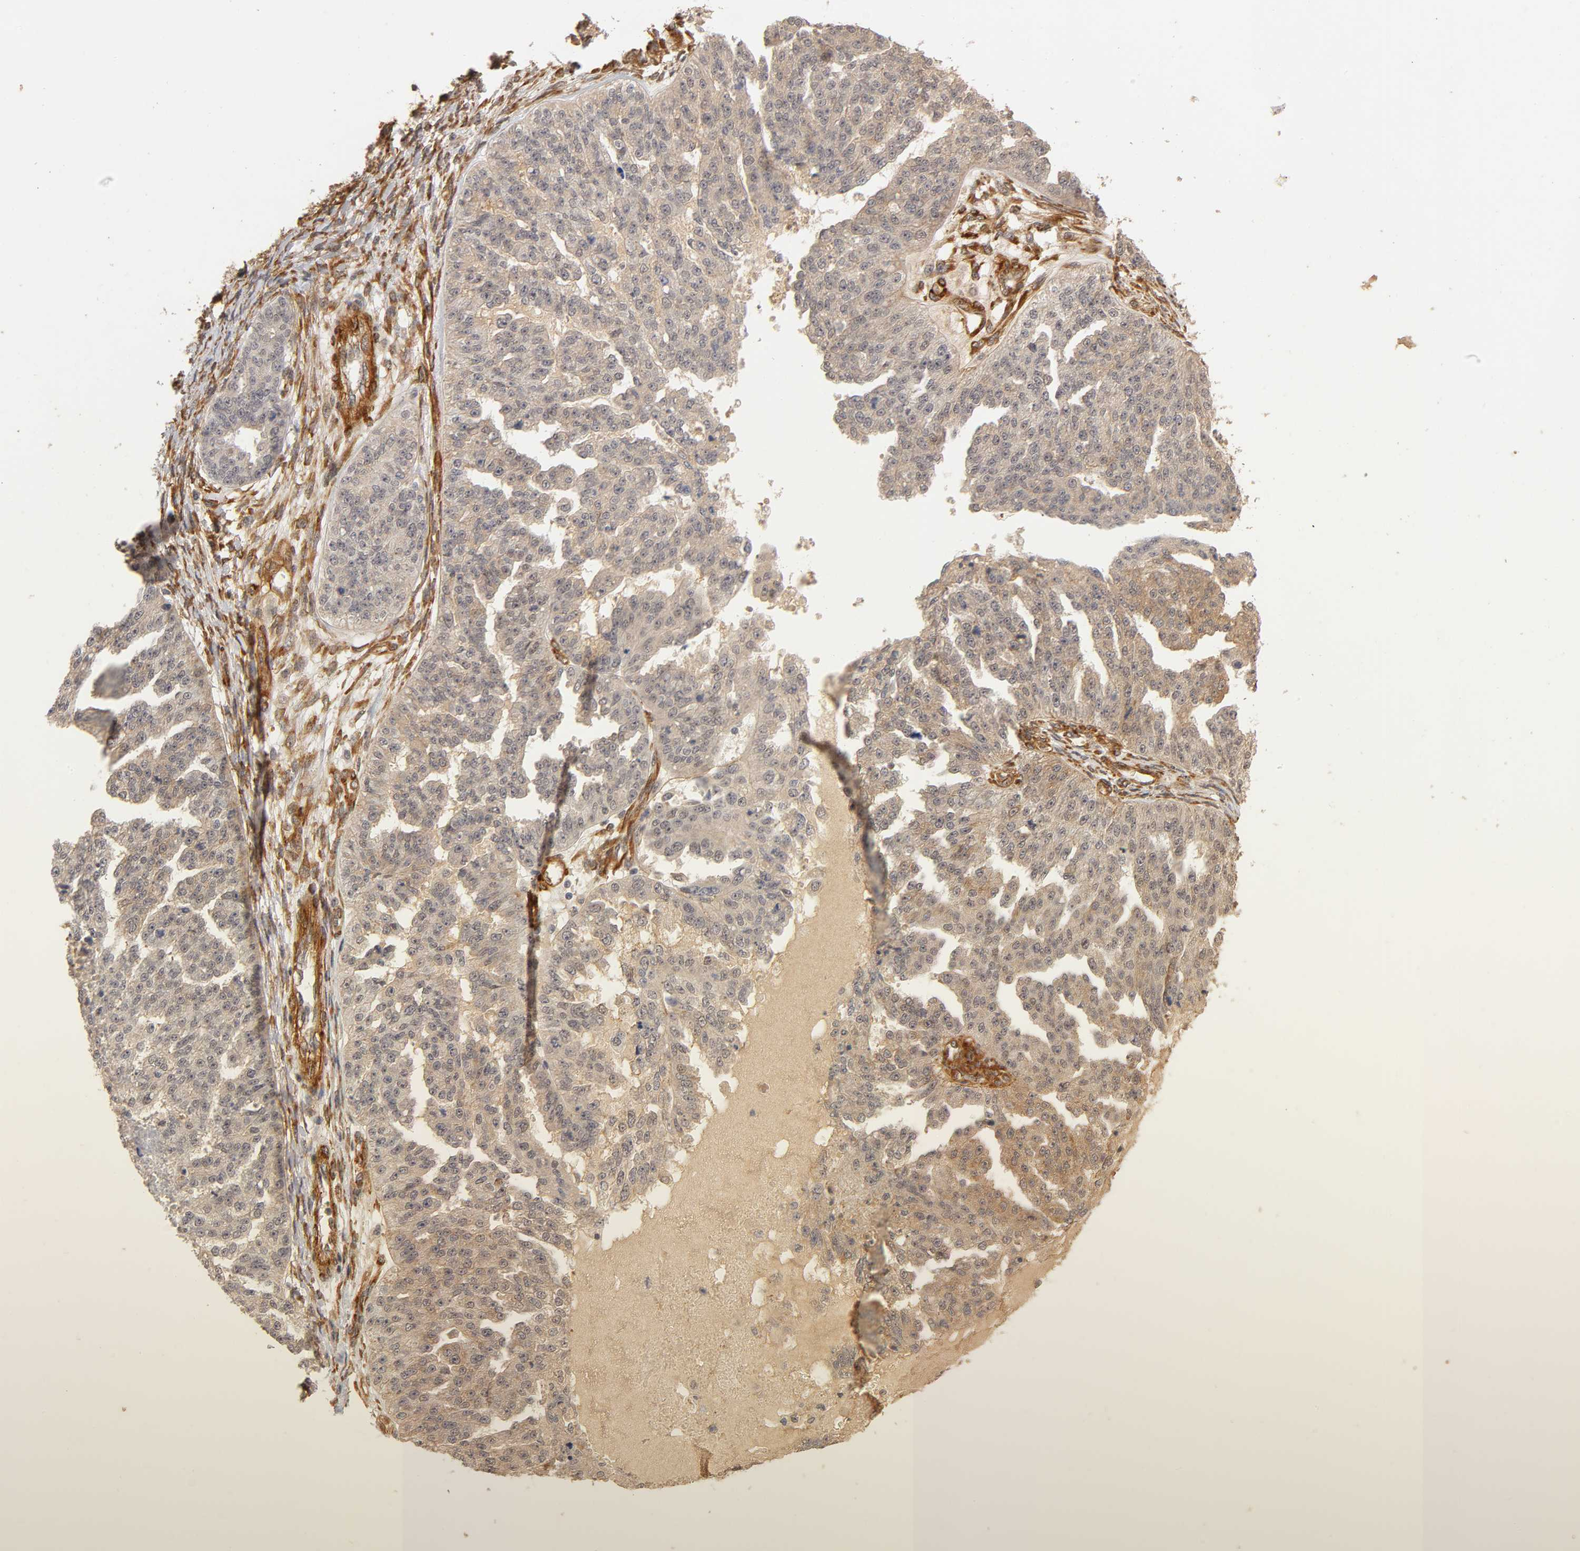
{"staining": {"intensity": "weak", "quantity": "<25%", "location": "cytoplasmic/membranous"}, "tissue": "ovarian cancer", "cell_type": "Tumor cells", "image_type": "cancer", "snomed": [{"axis": "morphology", "description": "Cystadenocarcinoma, serous, NOS"}, {"axis": "topography", "description": "Ovary"}], "caption": "Histopathology image shows no significant protein expression in tumor cells of ovarian cancer (serous cystadenocarcinoma). Nuclei are stained in blue.", "gene": "LAMB1", "patient": {"sex": "female", "age": 58}}